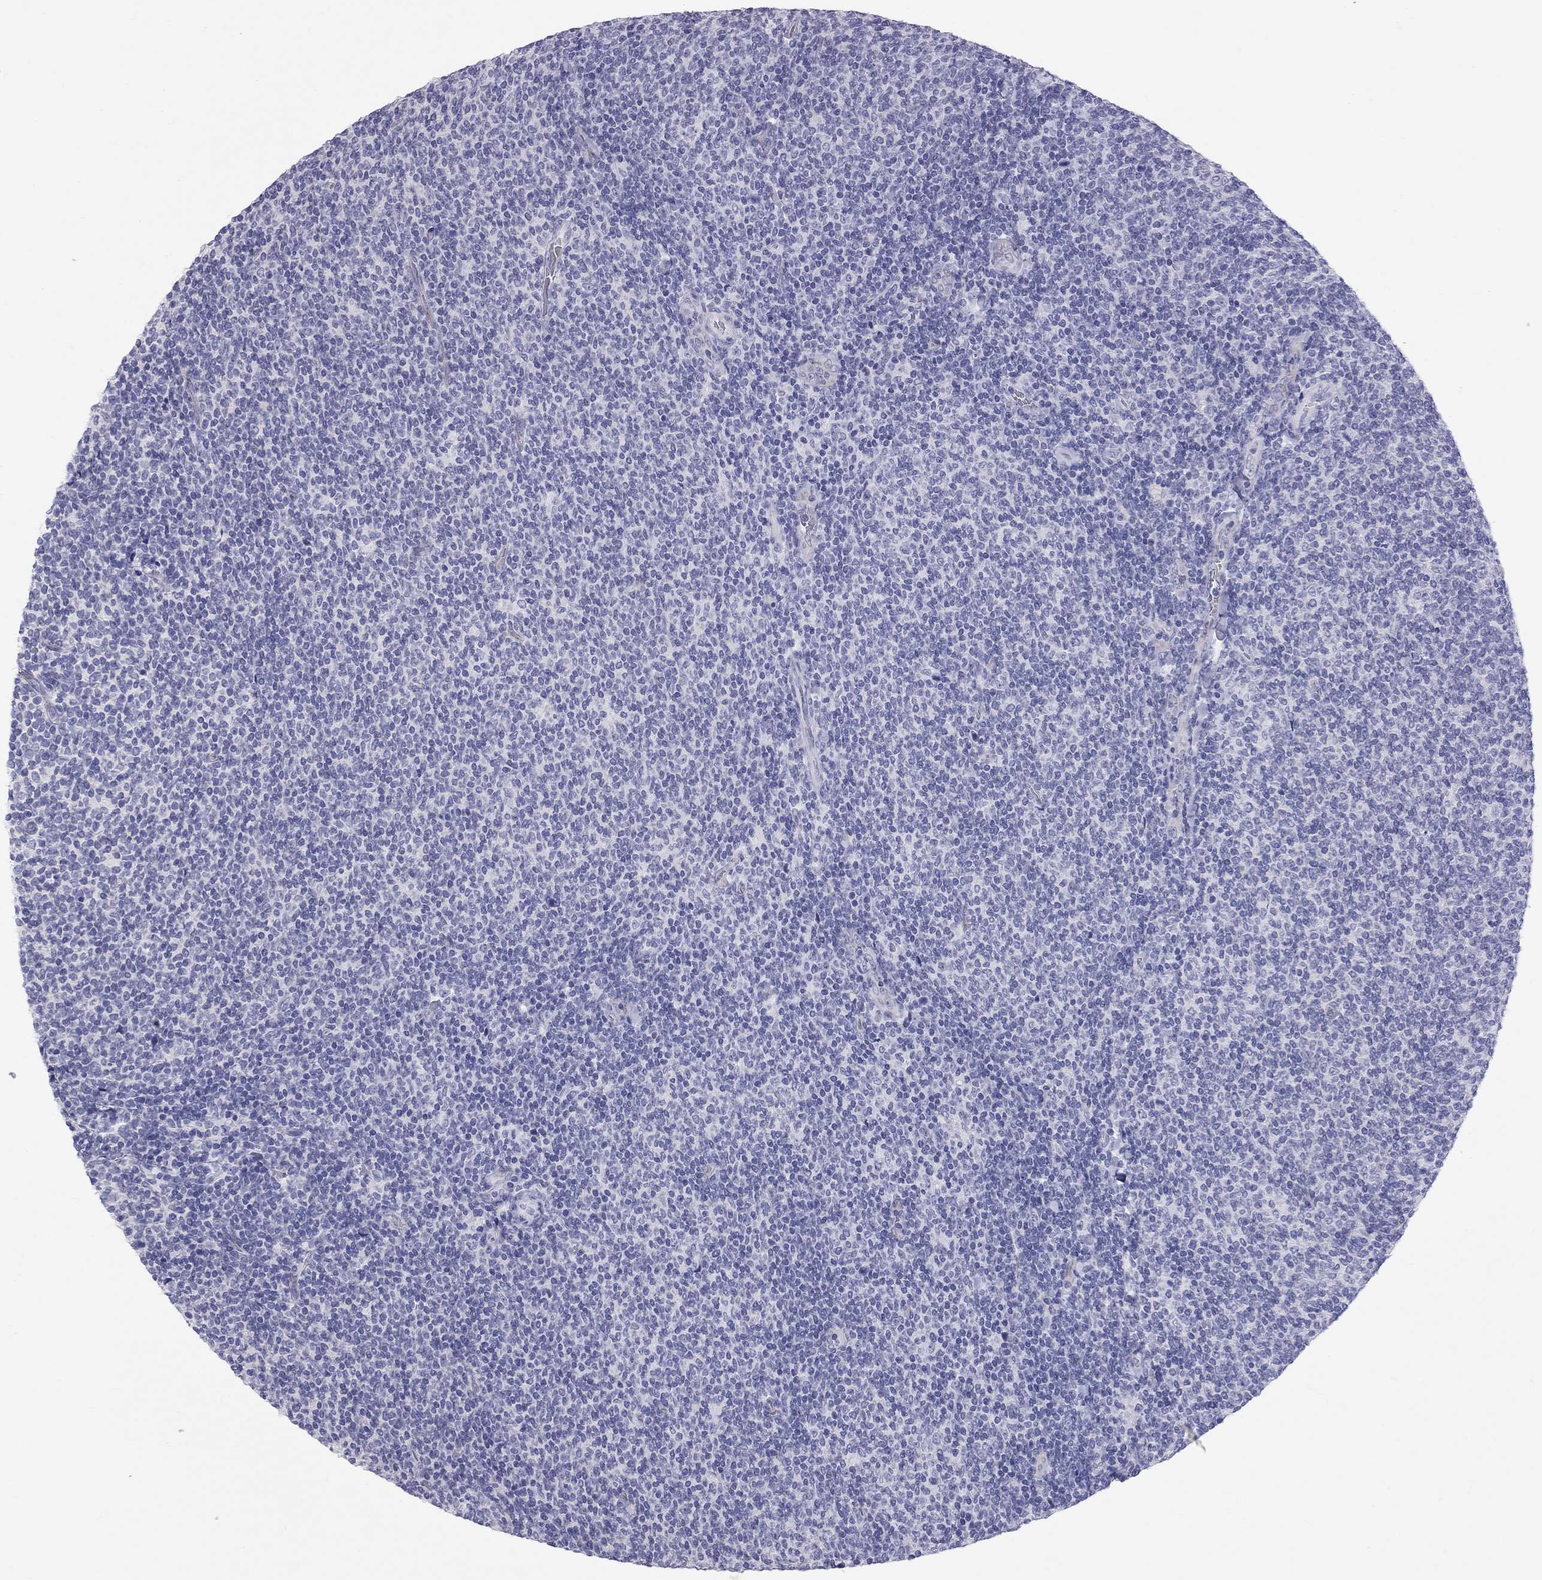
{"staining": {"intensity": "negative", "quantity": "none", "location": "none"}, "tissue": "lymphoma", "cell_type": "Tumor cells", "image_type": "cancer", "snomed": [{"axis": "morphology", "description": "Malignant lymphoma, non-Hodgkin's type, Low grade"}, {"axis": "topography", "description": "Lymph node"}], "caption": "This is an immunohistochemistry micrograph of lymphoma. There is no positivity in tumor cells.", "gene": "FSCN3", "patient": {"sex": "male", "age": 52}}